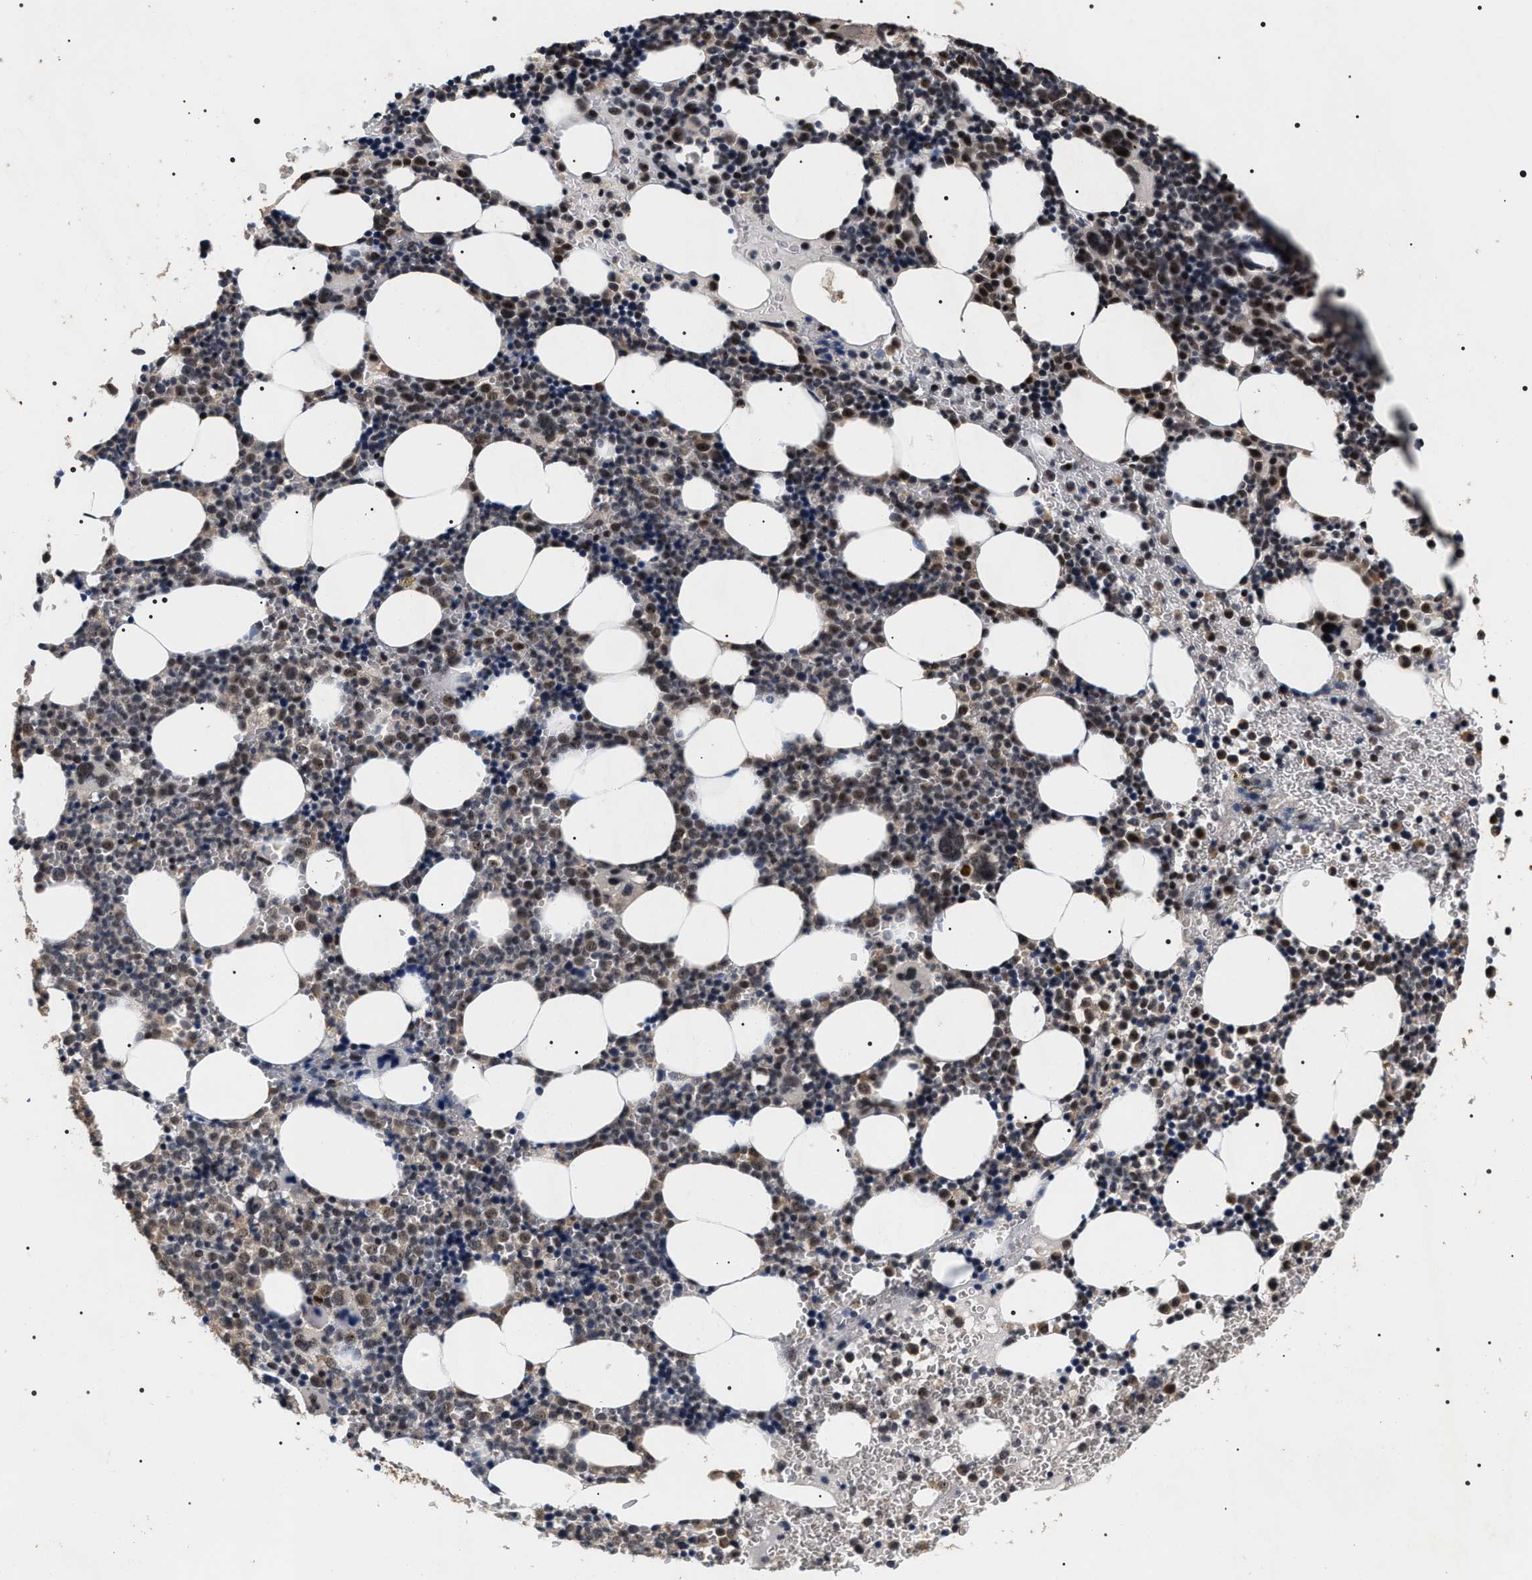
{"staining": {"intensity": "moderate", "quantity": "25%-75%", "location": "nuclear"}, "tissue": "bone marrow", "cell_type": "Hematopoietic cells", "image_type": "normal", "snomed": [{"axis": "morphology", "description": "Normal tissue, NOS"}, {"axis": "morphology", "description": "Inflammation, NOS"}, {"axis": "topography", "description": "Bone marrow"}], "caption": "Moderate nuclear staining for a protein is identified in about 25%-75% of hematopoietic cells of benign bone marrow using IHC.", "gene": "RRP1B", "patient": {"sex": "female", "age": 67}}